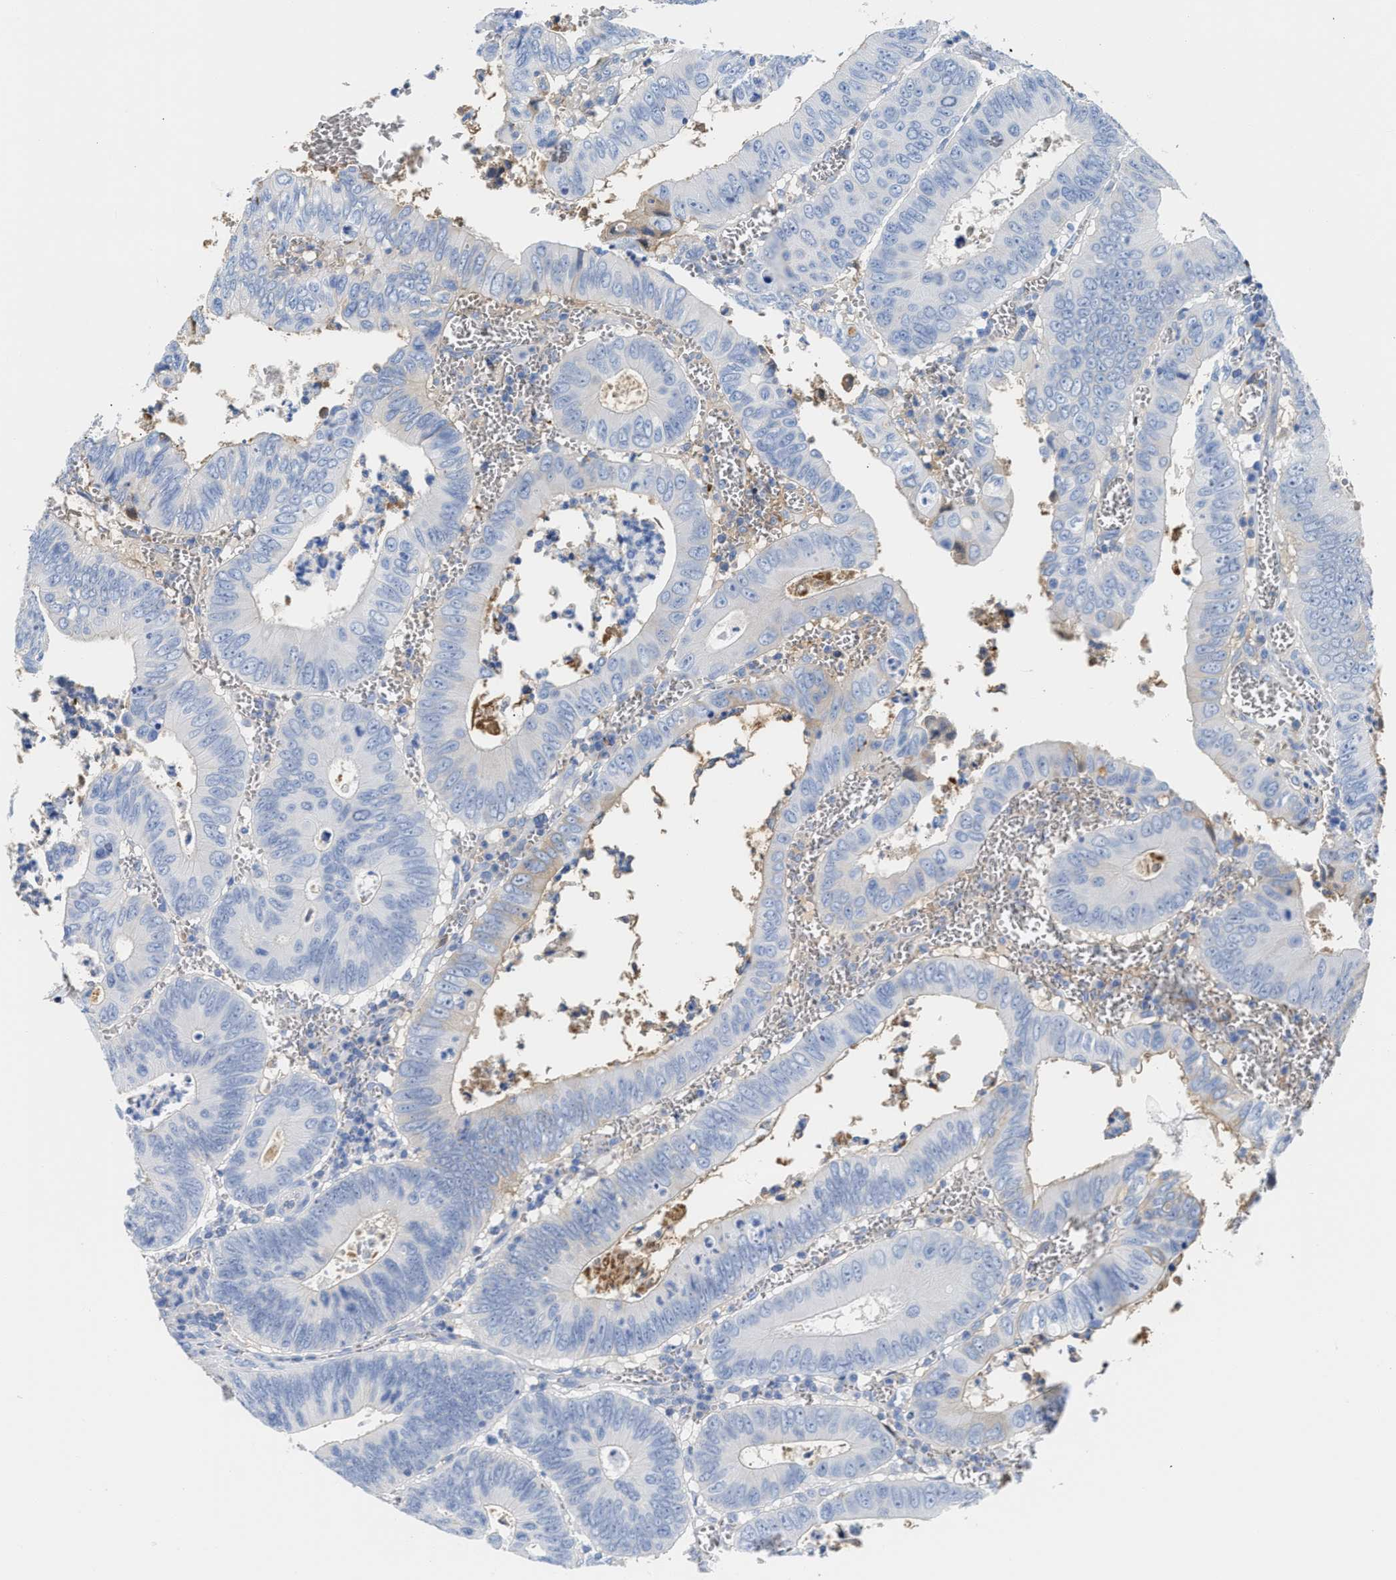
{"staining": {"intensity": "negative", "quantity": "none", "location": "none"}, "tissue": "colorectal cancer", "cell_type": "Tumor cells", "image_type": "cancer", "snomed": [{"axis": "morphology", "description": "Inflammation, NOS"}, {"axis": "morphology", "description": "Adenocarcinoma, NOS"}, {"axis": "topography", "description": "Colon"}], "caption": "Protein analysis of colorectal cancer displays no significant positivity in tumor cells.", "gene": "GC", "patient": {"sex": "male", "age": 72}}